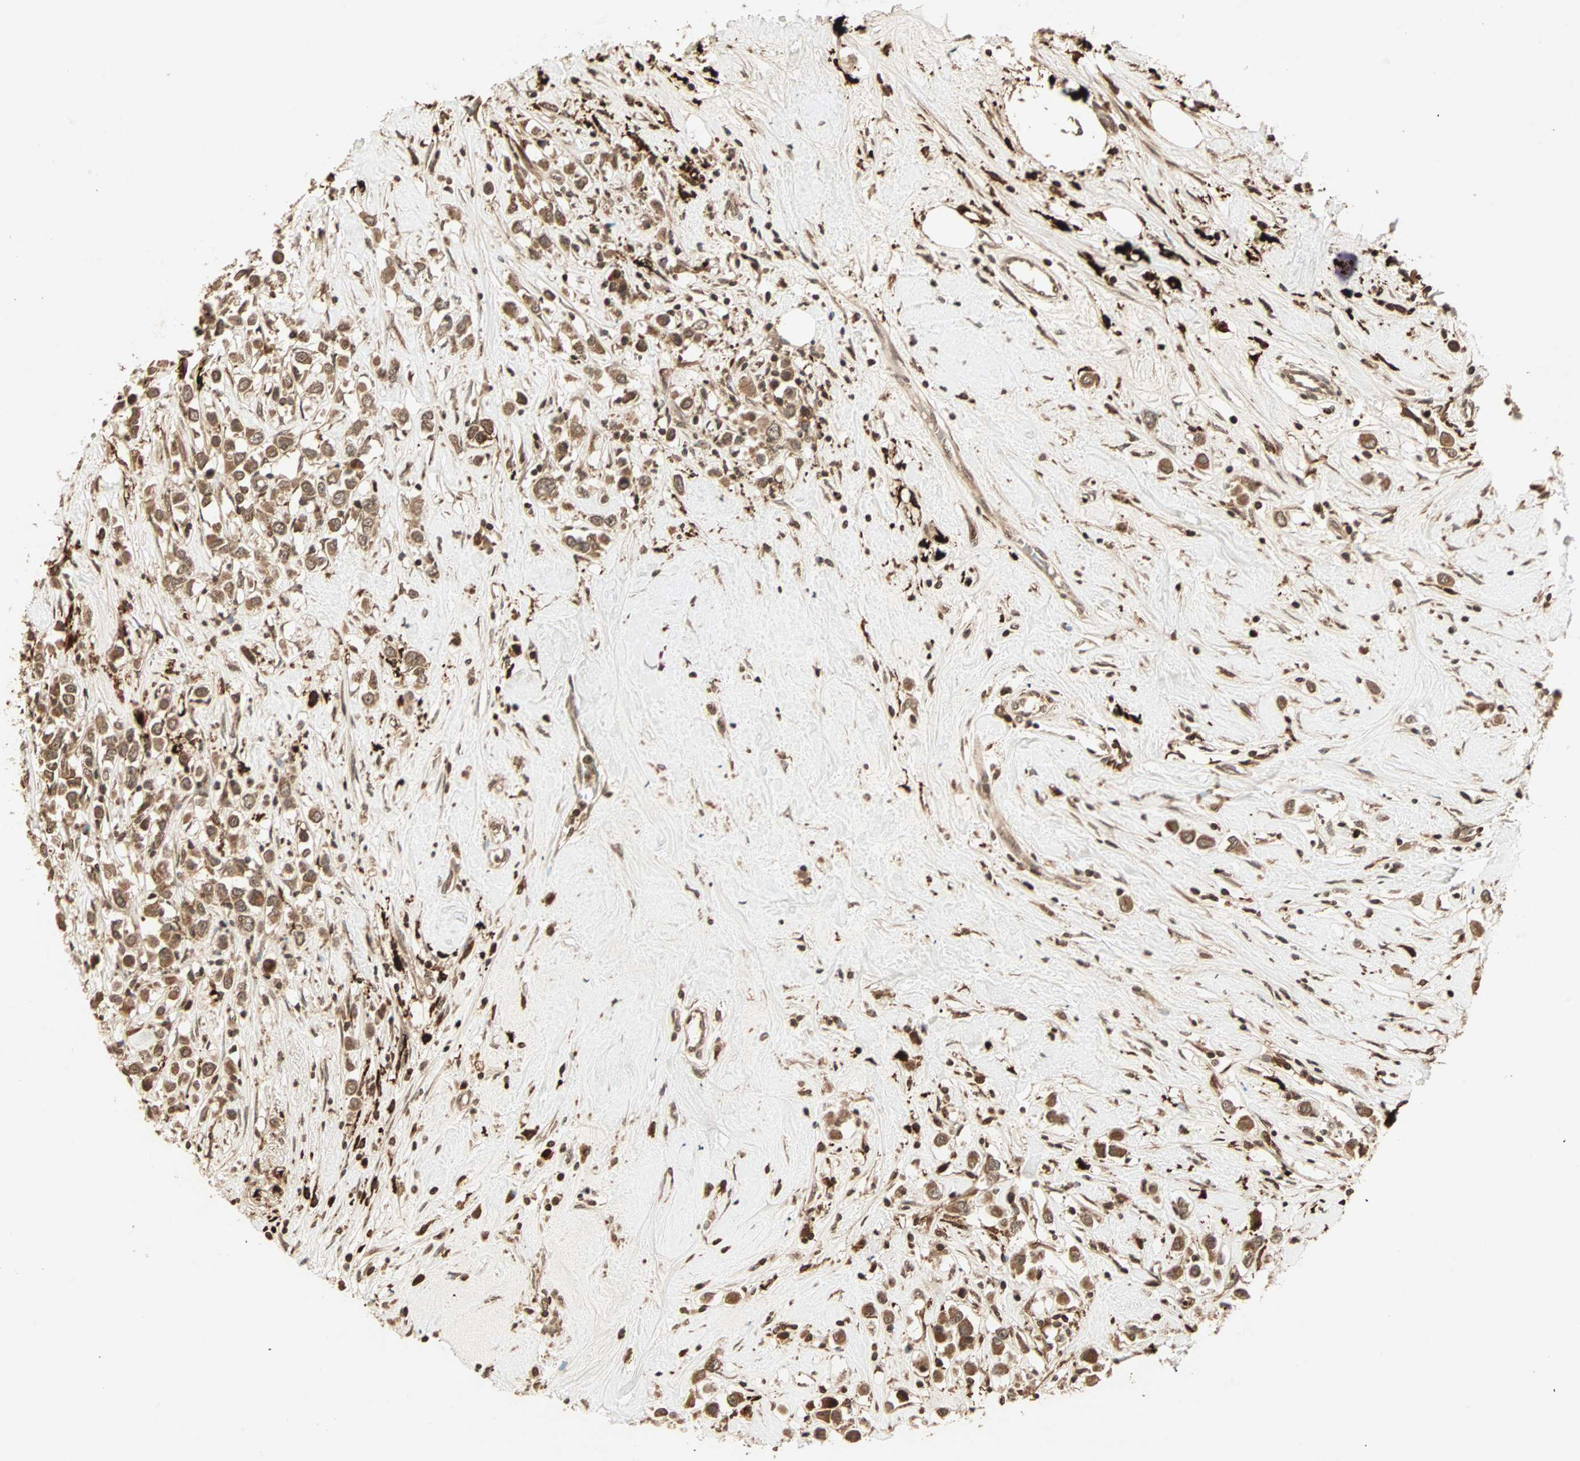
{"staining": {"intensity": "moderate", "quantity": ">75%", "location": "cytoplasmic/membranous"}, "tissue": "breast cancer", "cell_type": "Tumor cells", "image_type": "cancer", "snomed": [{"axis": "morphology", "description": "Duct carcinoma"}, {"axis": "topography", "description": "Breast"}], "caption": "This image reveals breast cancer (infiltrating ductal carcinoma) stained with immunohistochemistry (IHC) to label a protein in brown. The cytoplasmic/membranous of tumor cells show moderate positivity for the protein. Nuclei are counter-stained blue.", "gene": "RFFL", "patient": {"sex": "female", "age": 61}}